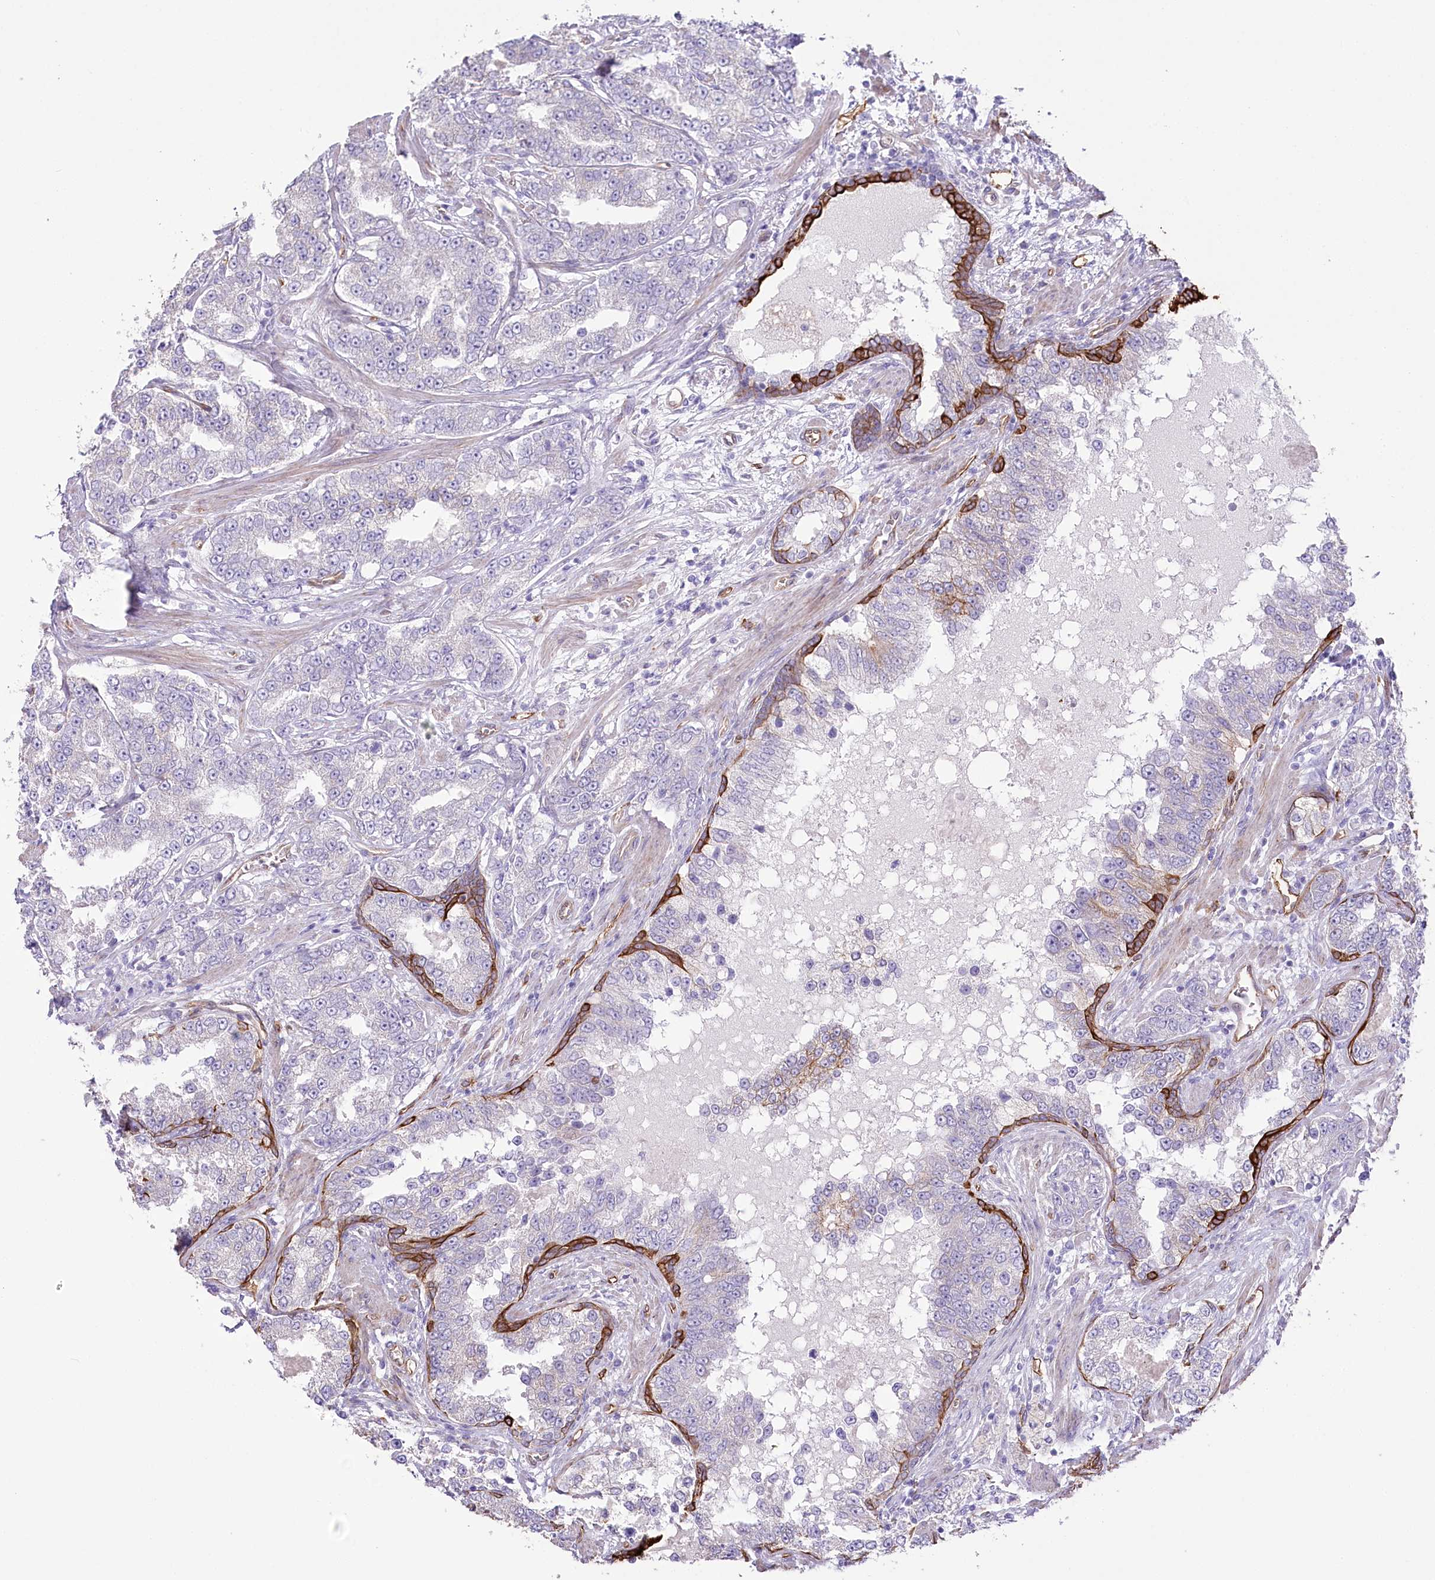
{"staining": {"intensity": "negative", "quantity": "none", "location": "none"}, "tissue": "prostate cancer", "cell_type": "Tumor cells", "image_type": "cancer", "snomed": [{"axis": "morphology", "description": "Normal tissue, NOS"}, {"axis": "morphology", "description": "Adenocarcinoma, High grade"}, {"axis": "topography", "description": "Prostate"}], "caption": "DAB (3,3'-diaminobenzidine) immunohistochemical staining of prostate cancer (high-grade adenocarcinoma) shows no significant positivity in tumor cells.", "gene": "SLC39A10", "patient": {"sex": "male", "age": 83}}